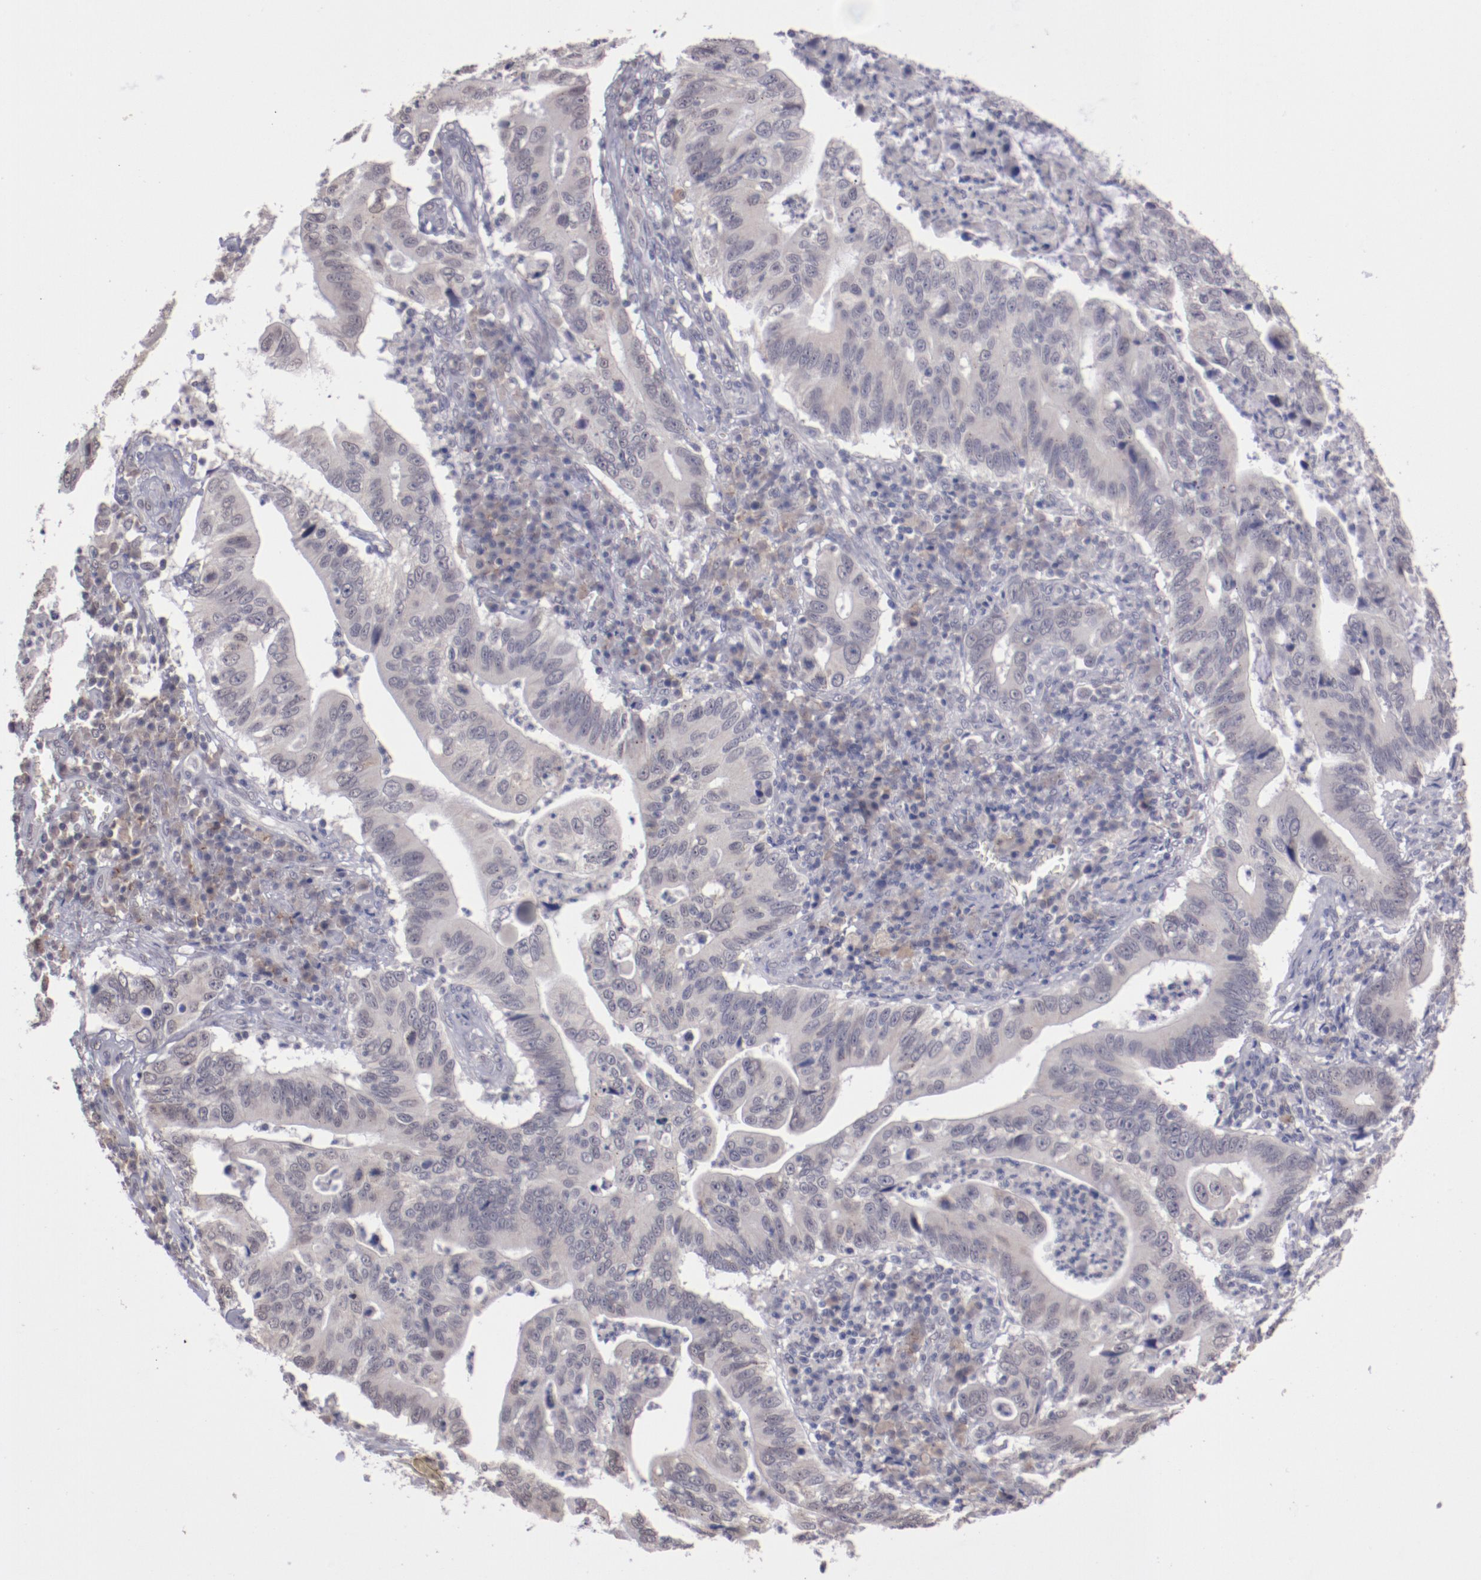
{"staining": {"intensity": "weak", "quantity": "<25%", "location": "nuclear"}, "tissue": "stomach cancer", "cell_type": "Tumor cells", "image_type": "cancer", "snomed": [{"axis": "morphology", "description": "Adenocarcinoma, NOS"}, {"axis": "topography", "description": "Stomach, upper"}], "caption": "Immunohistochemistry photomicrograph of stomach cancer (adenocarcinoma) stained for a protein (brown), which demonstrates no staining in tumor cells.", "gene": "NRXN3", "patient": {"sex": "male", "age": 63}}